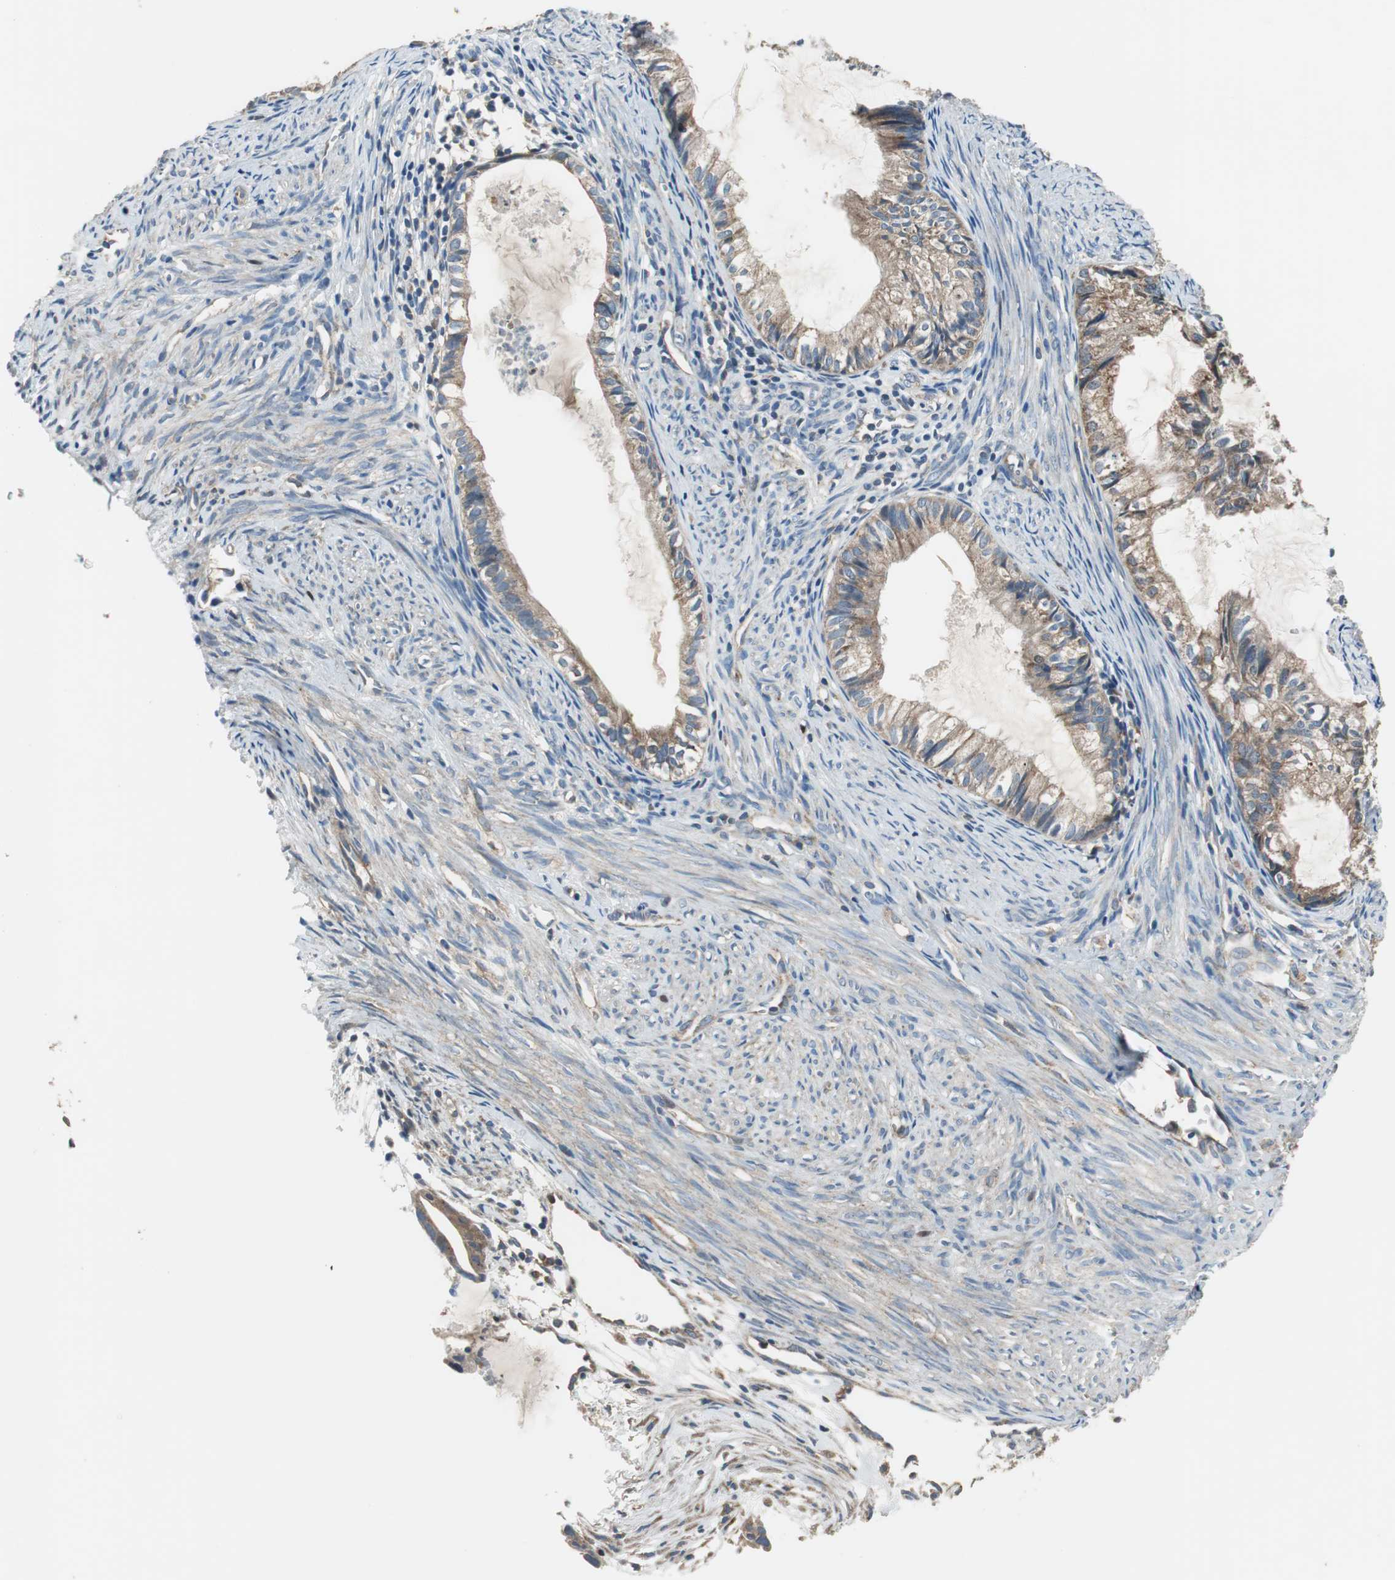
{"staining": {"intensity": "moderate", "quantity": ">75%", "location": "cytoplasmic/membranous"}, "tissue": "cervical cancer", "cell_type": "Tumor cells", "image_type": "cancer", "snomed": [{"axis": "morphology", "description": "Normal tissue, NOS"}, {"axis": "morphology", "description": "Adenocarcinoma, NOS"}, {"axis": "topography", "description": "Cervix"}, {"axis": "topography", "description": "Endometrium"}], "caption": "The image exhibits a brown stain indicating the presence of a protein in the cytoplasmic/membranous of tumor cells in cervical adenocarcinoma. (IHC, brightfield microscopy, high magnification).", "gene": "PI4KB", "patient": {"sex": "female", "age": 86}}